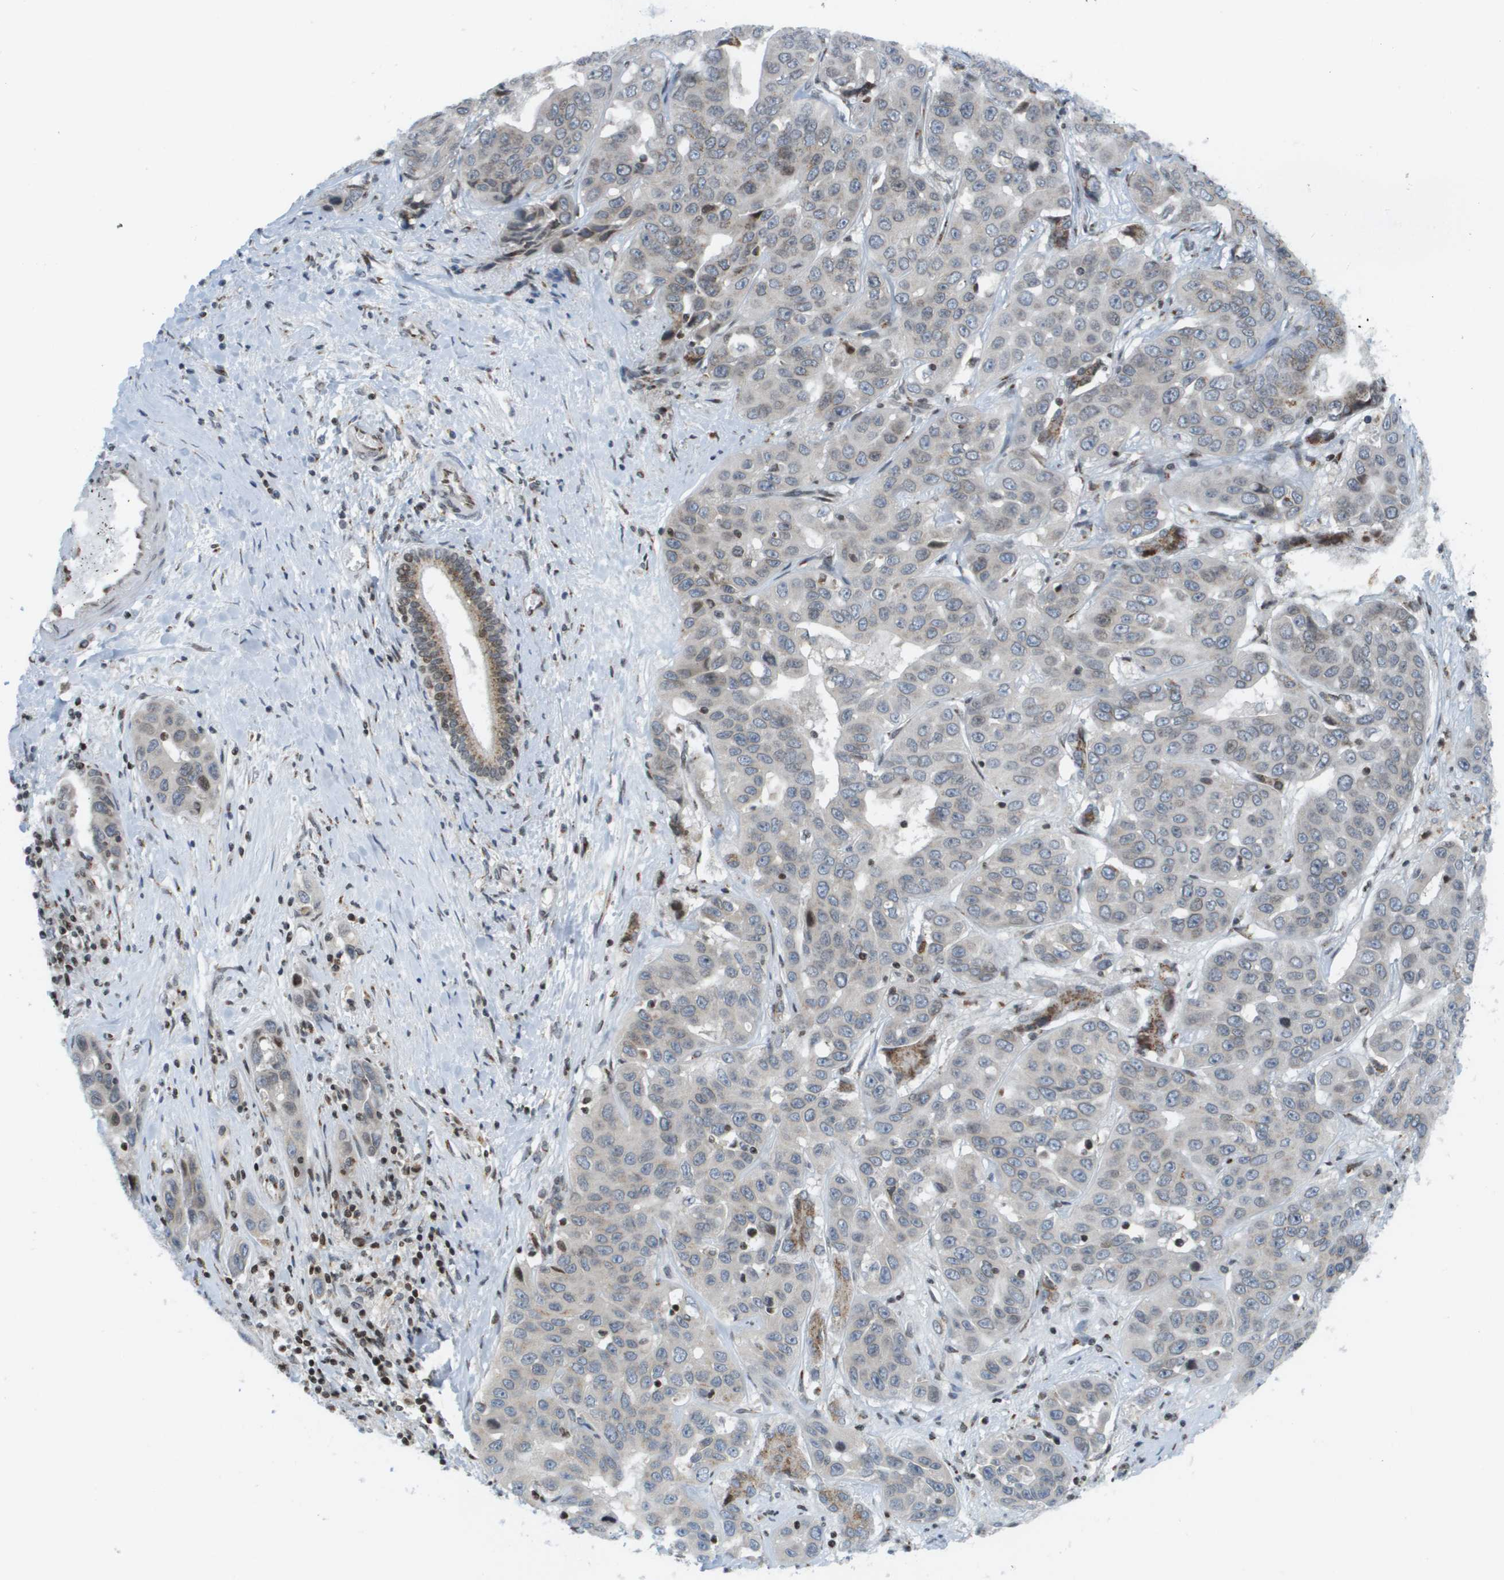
{"staining": {"intensity": "moderate", "quantity": "<25%", "location": "cytoplasmic/membranous,nuclear"}, "tissue": "liver cancer", "cell_type": "Tumor cells", "image_type": "cancer", "snomed": [{"axis": "morphology", "description": "Cholangiocarcinoma"}, {"axis": "topography", "description": "Liver"}], "caption": "Human liver cancer (cholangiocarcinoma) stained with a brown dye shows moderate cytoplasmic/membranous and nuclear positive staining in about <25% of tumor cells.", "gene": "EVC", "patient": {"sex": "female", "age": 52}}